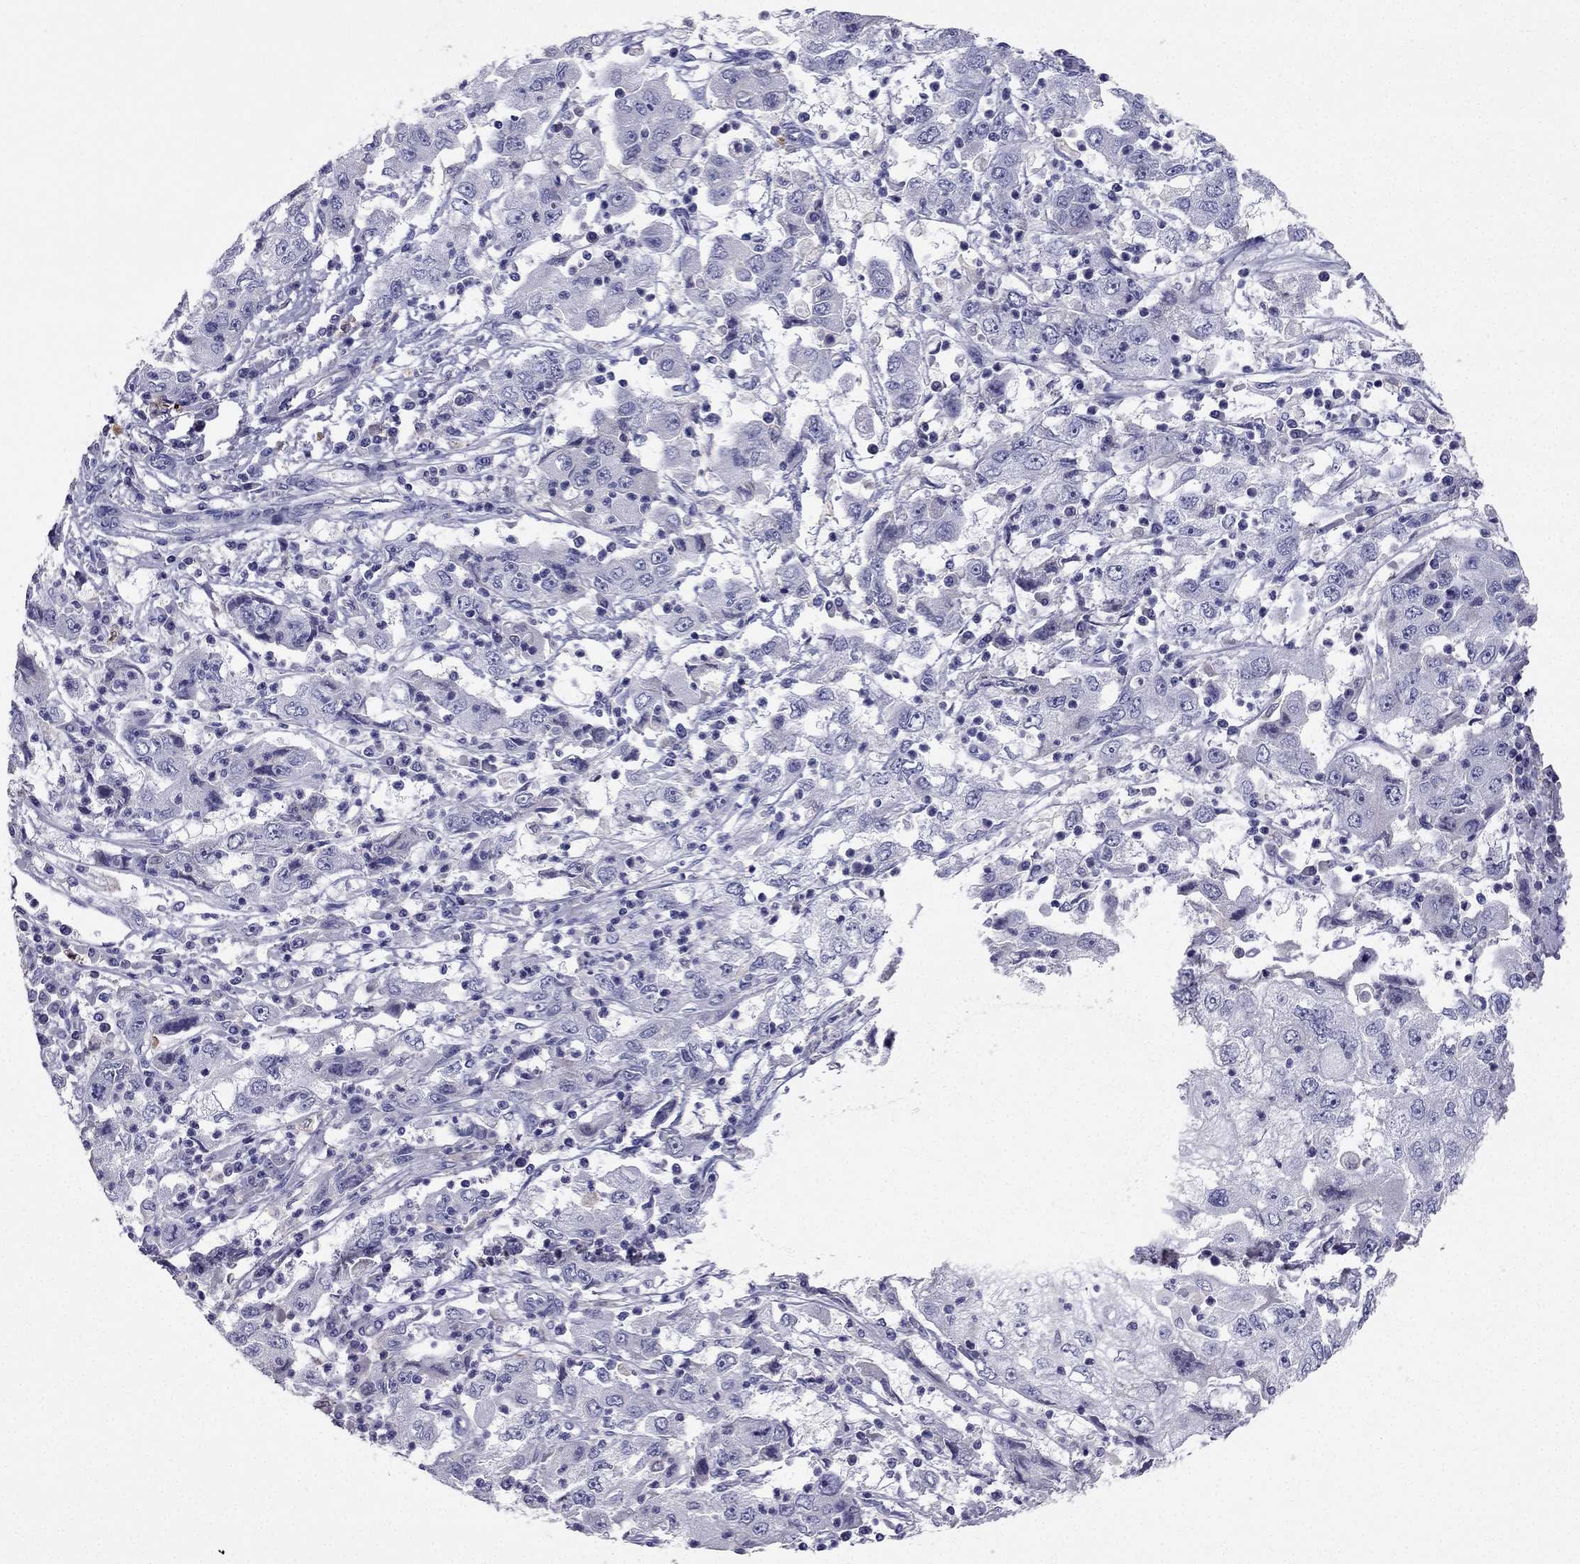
{"staining": {"intensity": "negative", "quantity": "none", "location": "none"}, "tissue": "cervical cancer", "cell_type": "Tumor cells", "image_type": "cancer", "snomed": [{"axis": "morphology", "description": "Squamous cell carcinoma, NOS"}, {"axis": "topography", "description": "Cervix"}], "caption": "This is an IHC photomicrograph of squamous cell carcinoma (cervical). There is no expression in tumor cells.", "gene": "LMTK3", "patient": {"sex": "female", "age": 36}}